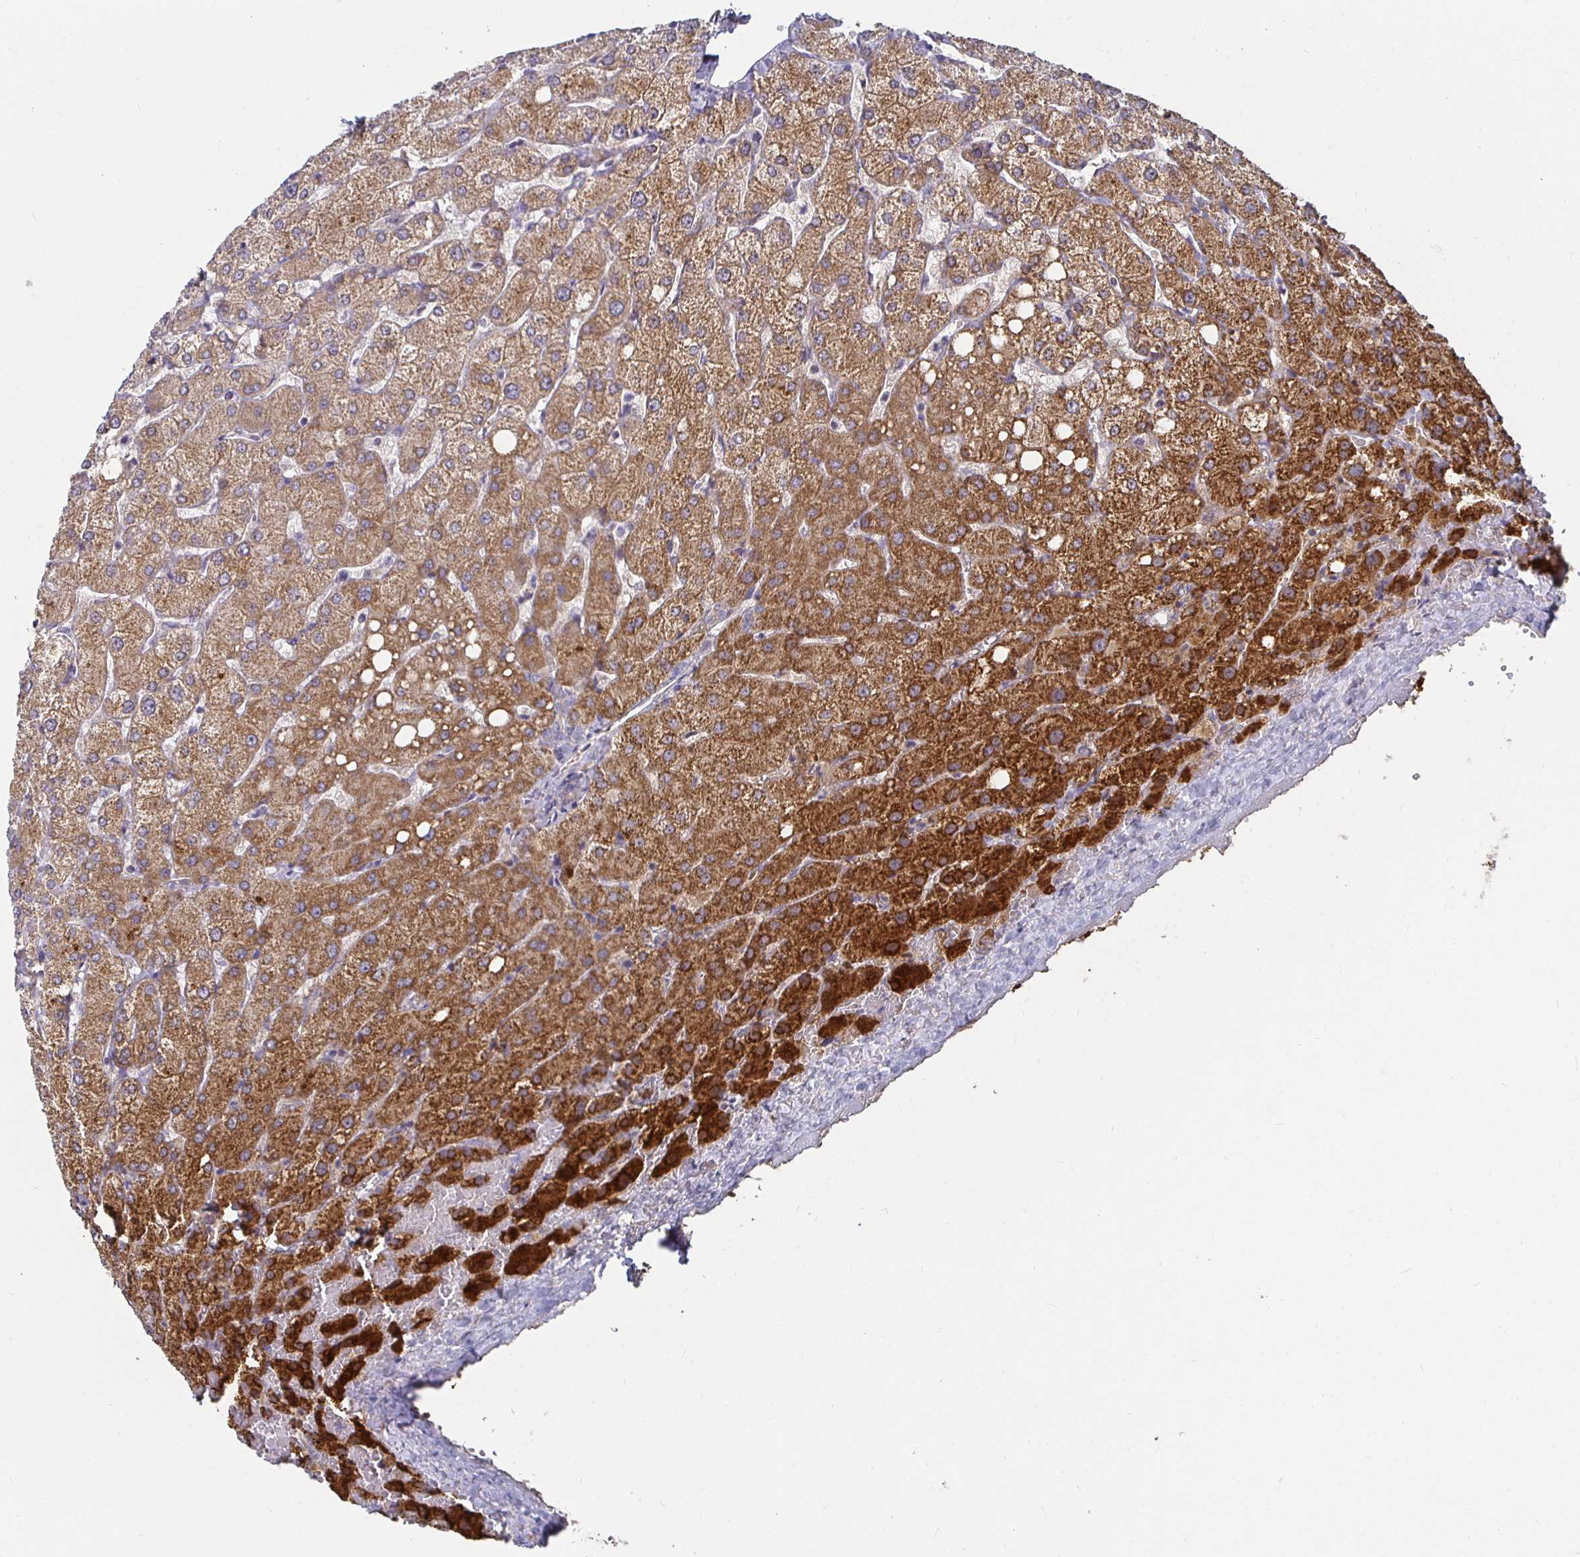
{"staining": {"intensity": "negative", "quantity": "none", "location": "none"}, "tissue": "liver", "cell_type": "Cholangiocytes", "image_type": "normal", "snomed": [{"axis": "morphology", "description": "Normal tissue, NOS"}, {"axis": "topography", "description": "Liver"}], "caption": "This is an IHC histopathology image of unremarkable liver. There is no staining in cholangiocytes.", "gene": "RNF144B", "patient": {"sex": "female", "age": 54}}